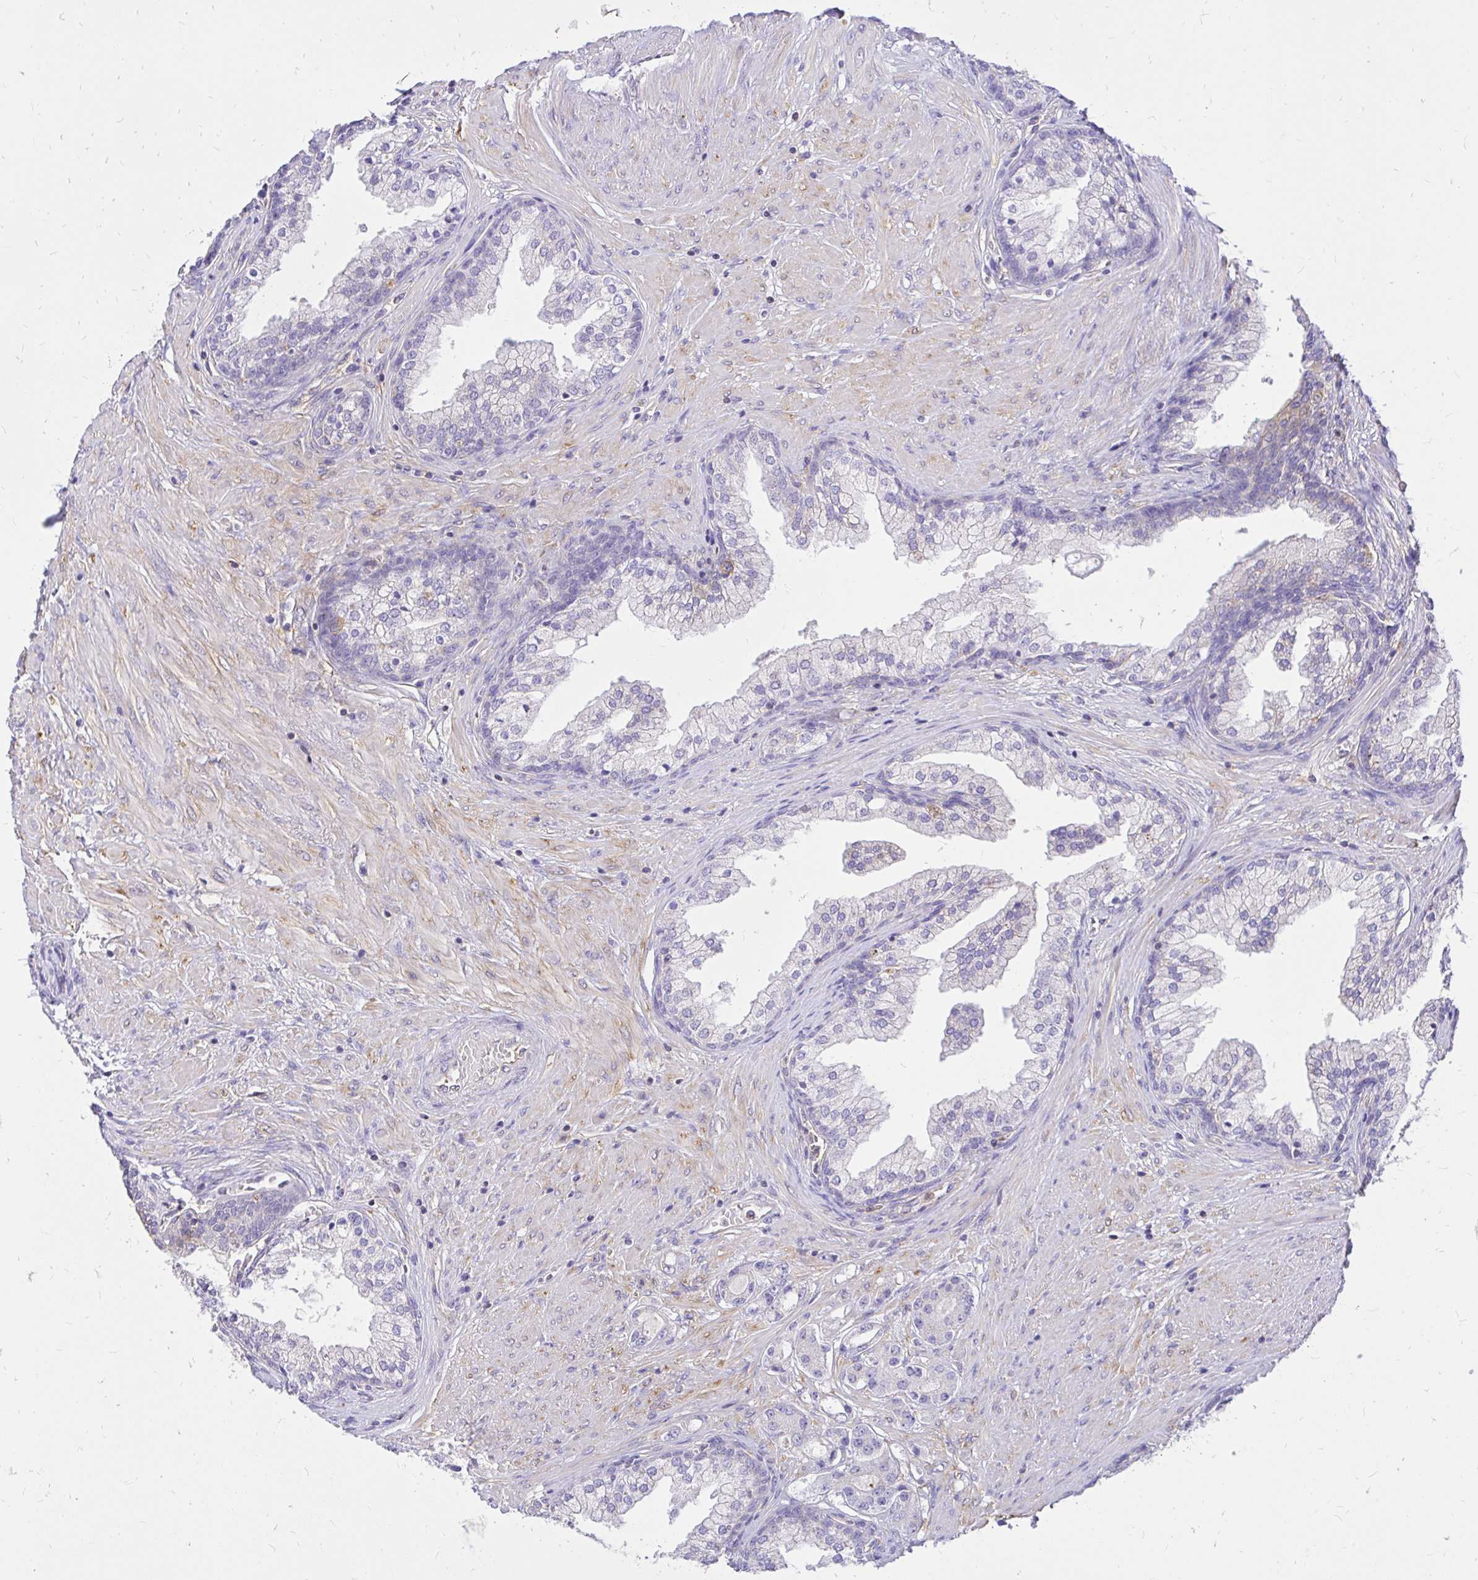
{"staining": {"intensity": "negative", "quantity": "none", "location": "none"}, "tissue": "prostate cancer", "cell_type": "Tumor cells", "image_type": "cancer", "snomed": [{"axis": "morphology", "description": "Adenocarcinoma, High grade"}, {"axis": "topography", "description": "Prostate"}], "caption": "Histopathology image shows no significant protein staining in tumor cells of high-grade adenocarcinoma (prostate).", "gene": "ABCB10", "patient": {"sex": "male", "age": 67}}